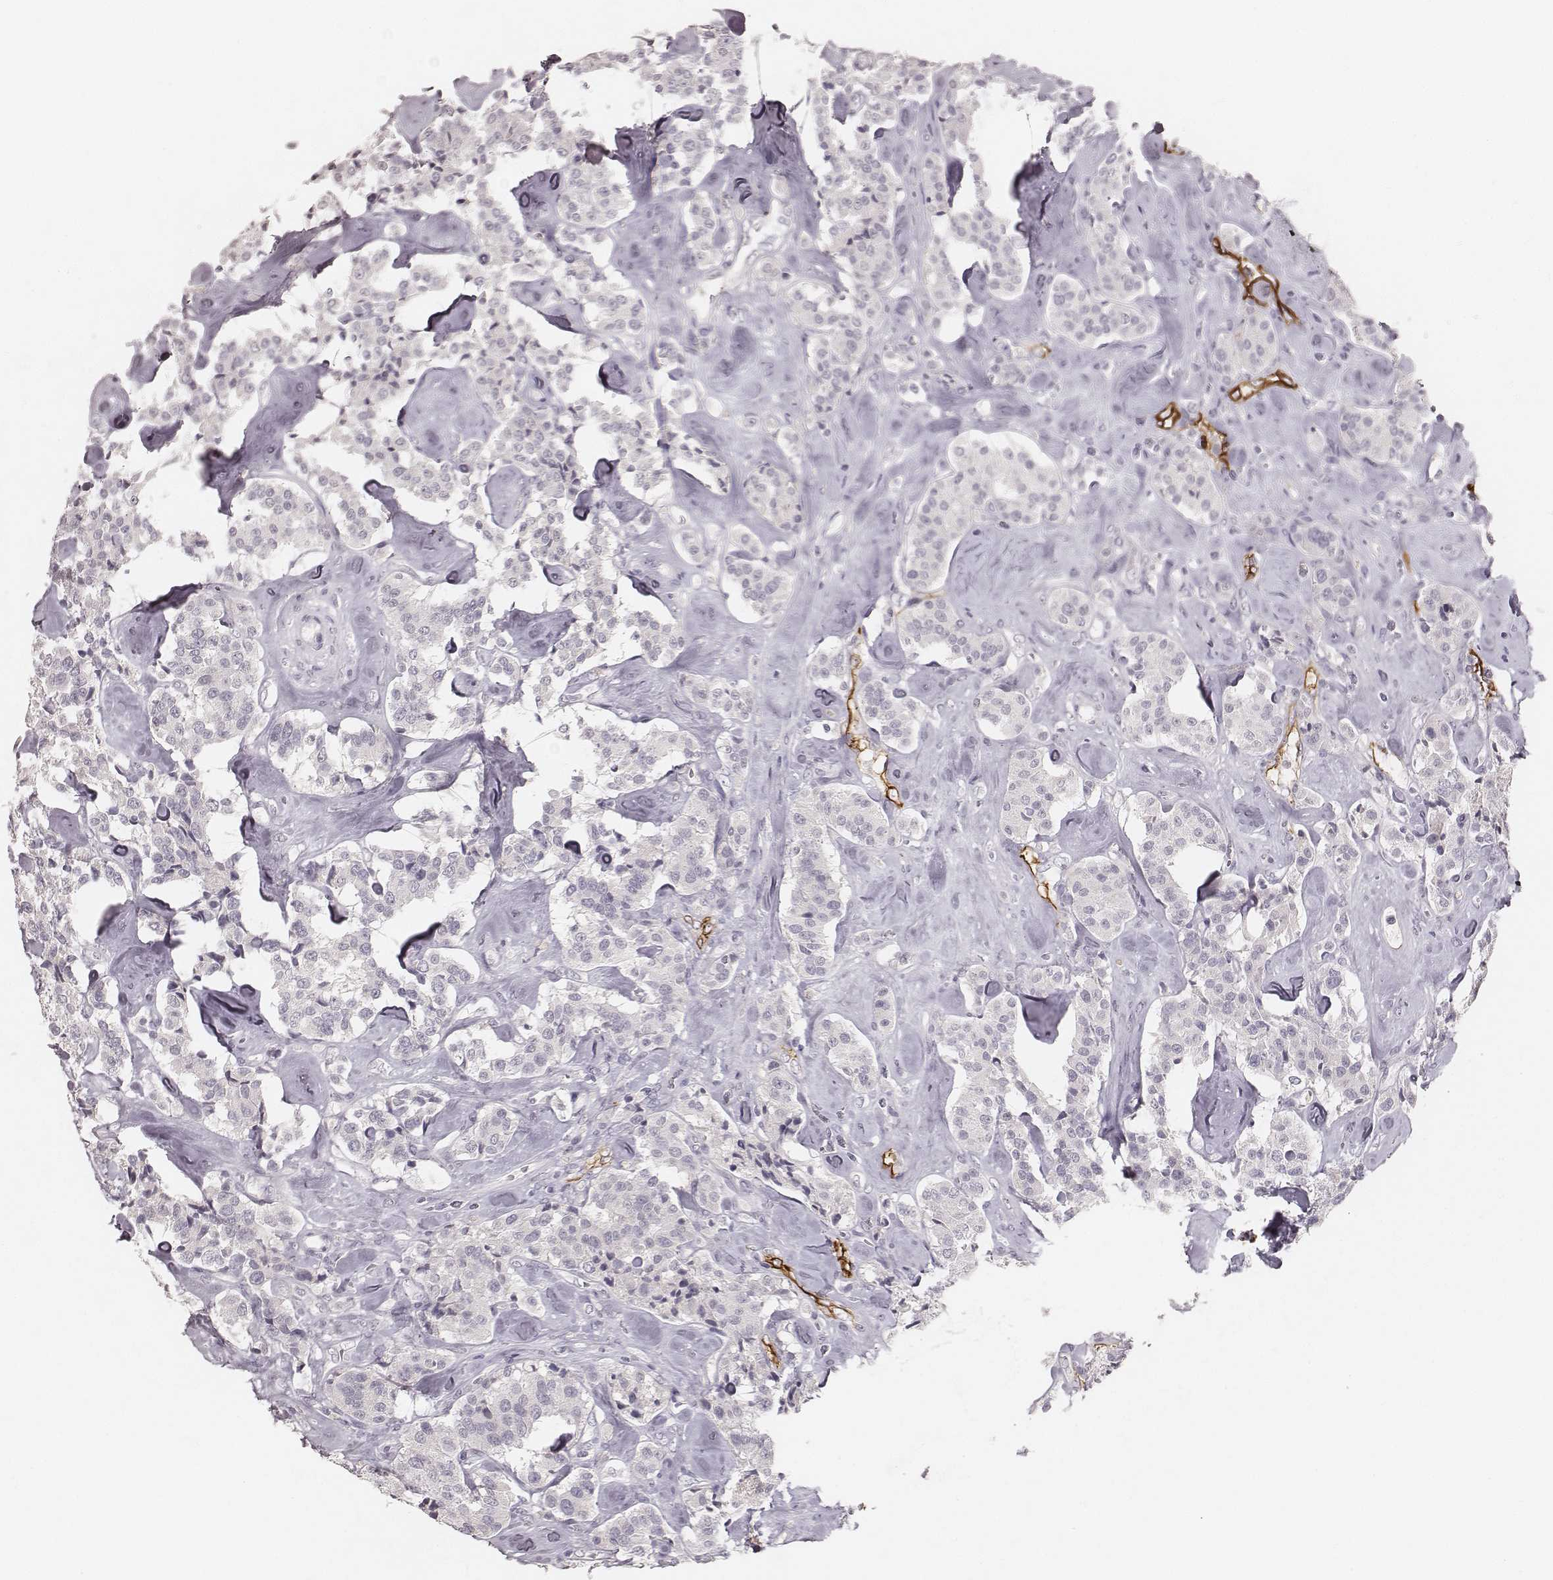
{"staining": {"intensity": "negative", "quantity": "none", "location": "none"}, "tissue": "carcinoid", "cell_type": "Tumor cells", "image_type": "cancer", "snomed": [{"axis": "morphology", "description": "Carcinoid, malignant, NOS"}, {"axis": "topography", "description": "Pancreas"}], "caption": "Protein analysis of carcinoid (malignant) shows no significant expression in tumor cells. (Brightfield microscopy of DAB (3,3'-diaminobenzidine) IHC at high magnification).", "gene": "MADCAM1", "patient": {"sex": "male", "age": 41}}